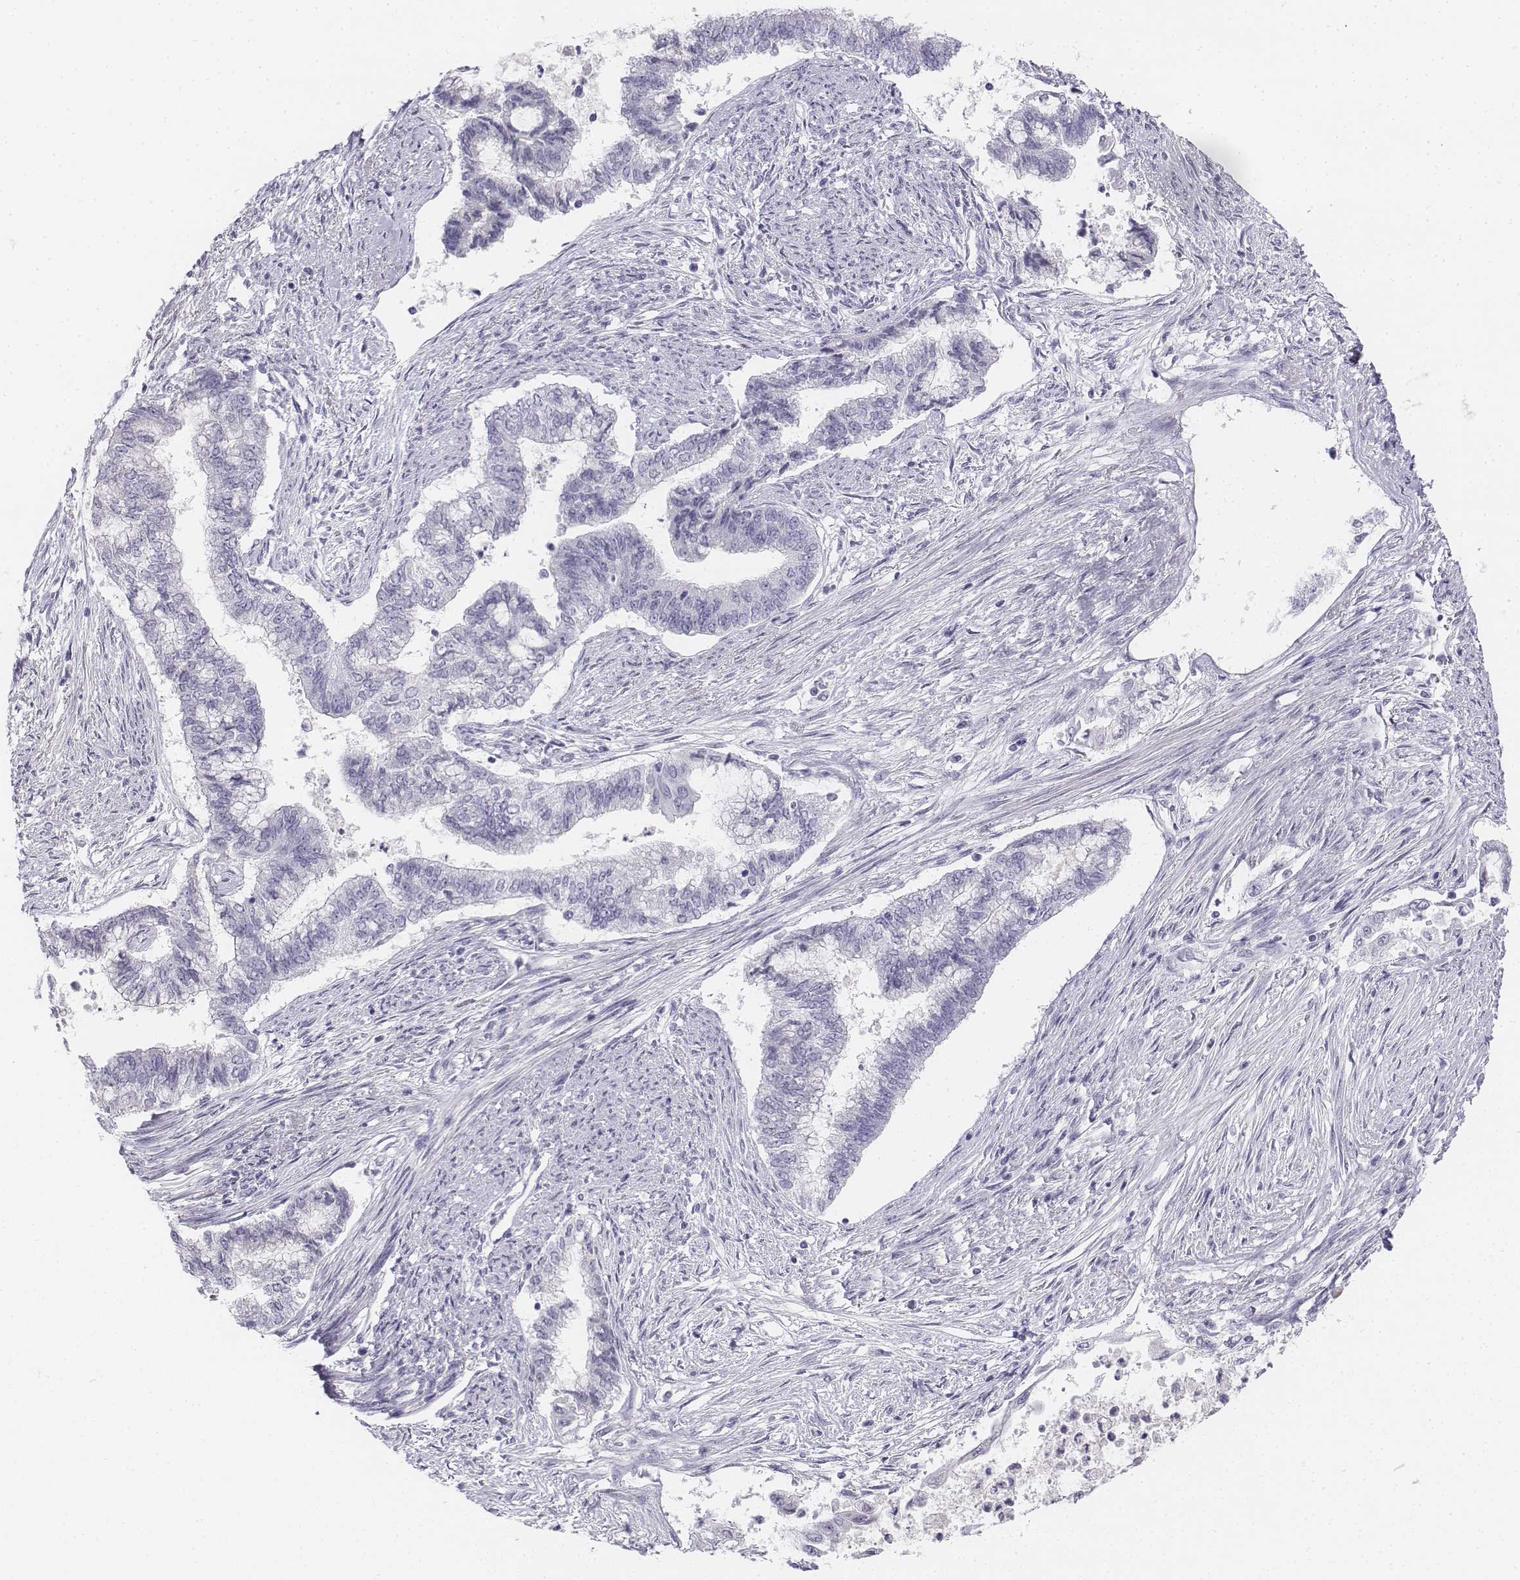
{"staining": {"intensity": "negative", "quantity": "none", "location": "none"}, "tissue": "endometrial cancer", "cell_type": "Tumor cells", "image_type": "cancer", "snomed": [{"axis": "morphology", "description": "Adenocarcinoma, NOS"}, {"axis": "topography", "description": "Endometrium"}], "caption": "Endometrial adenocarcinoma was stained to show a protein in brown. There is no significant staining in tumor cells.", "gene": "UCN2", "patient": {"sex": "female", "age": 65}}